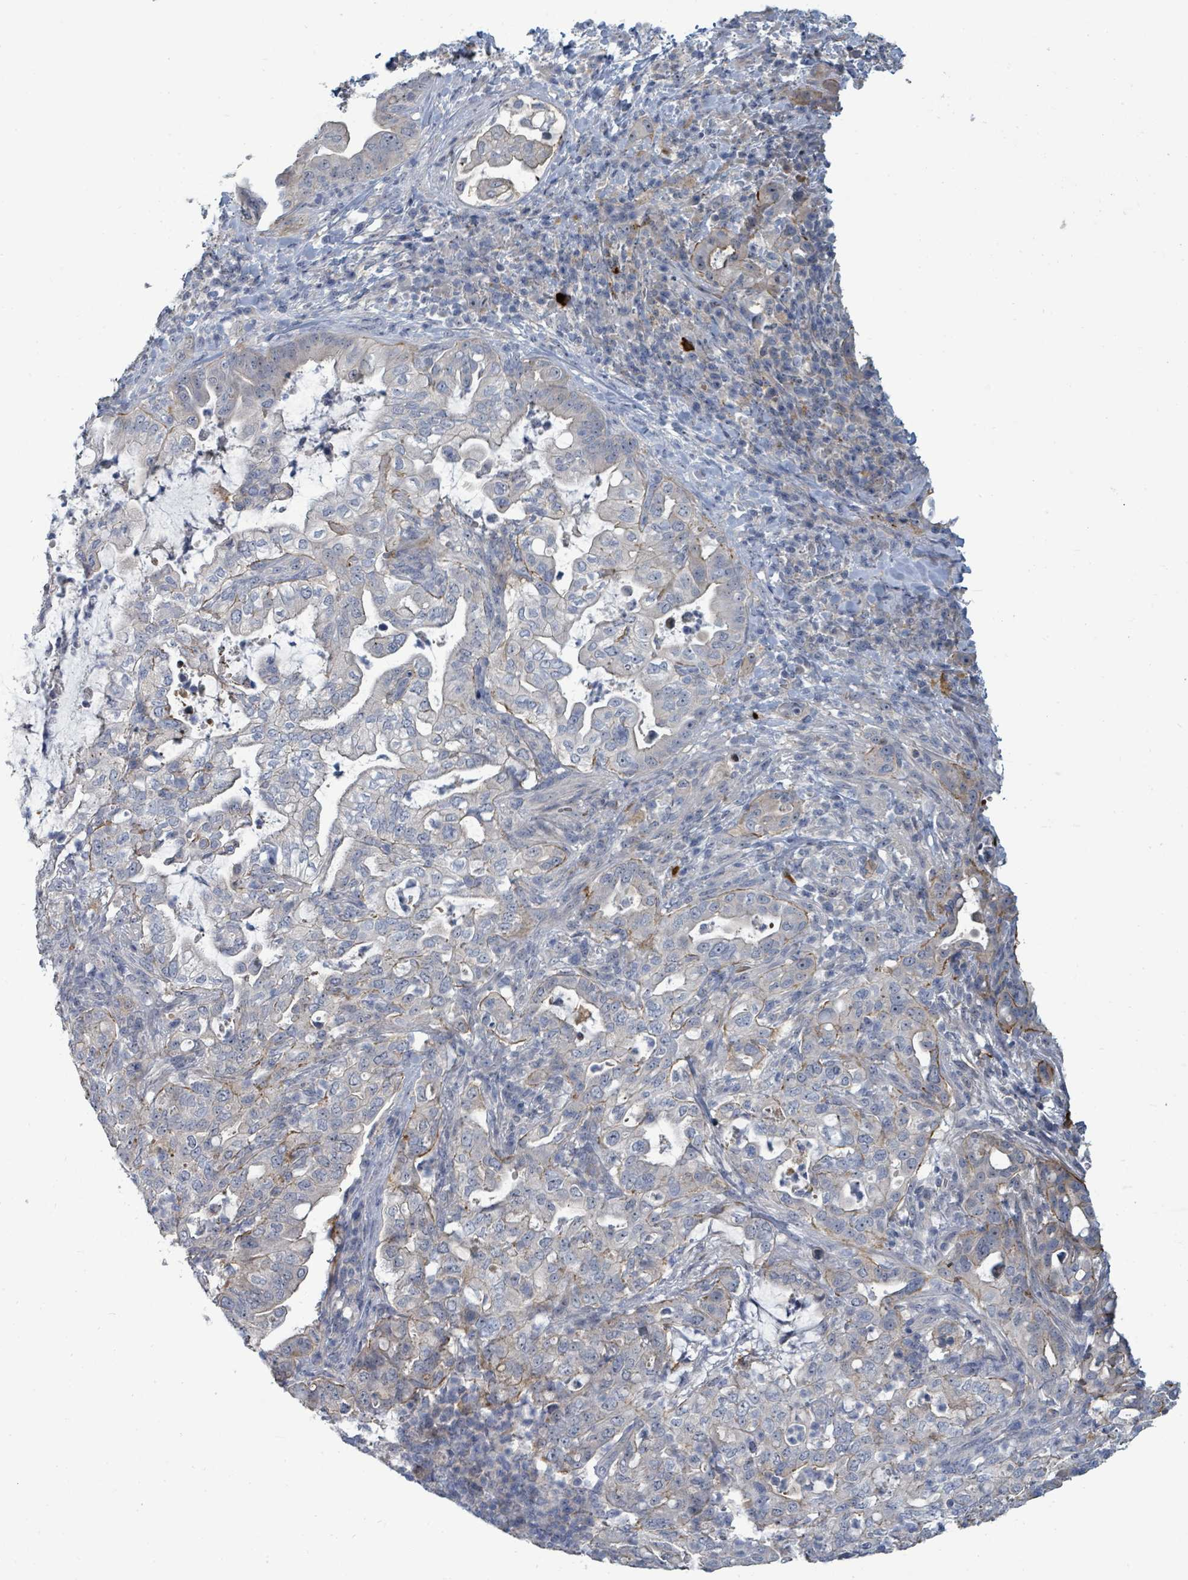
{"staining": {"intensity": "negative", "quantity": "none", "location": "none"}, "tissue": "pancreatic cancer", "cell_type": "Tumor cells", "image_type": "cancer", "snomed": [{"axis": "morphology", "description": "Normal tissue, NOS"}, {"axis": "morphology", "description": "Adenocarcinoma, NOS"}, {"axis": "topography", "description": "Lymph node"}, {"axis": "topography", "description": "Pancreas"}], "caption": "A photomicrograph of human pancreatic adenocarcinoma is negative for staining in tumor cells.", "gene": "TRDMT1", "patient": {"sex": "female", "age": 67}}